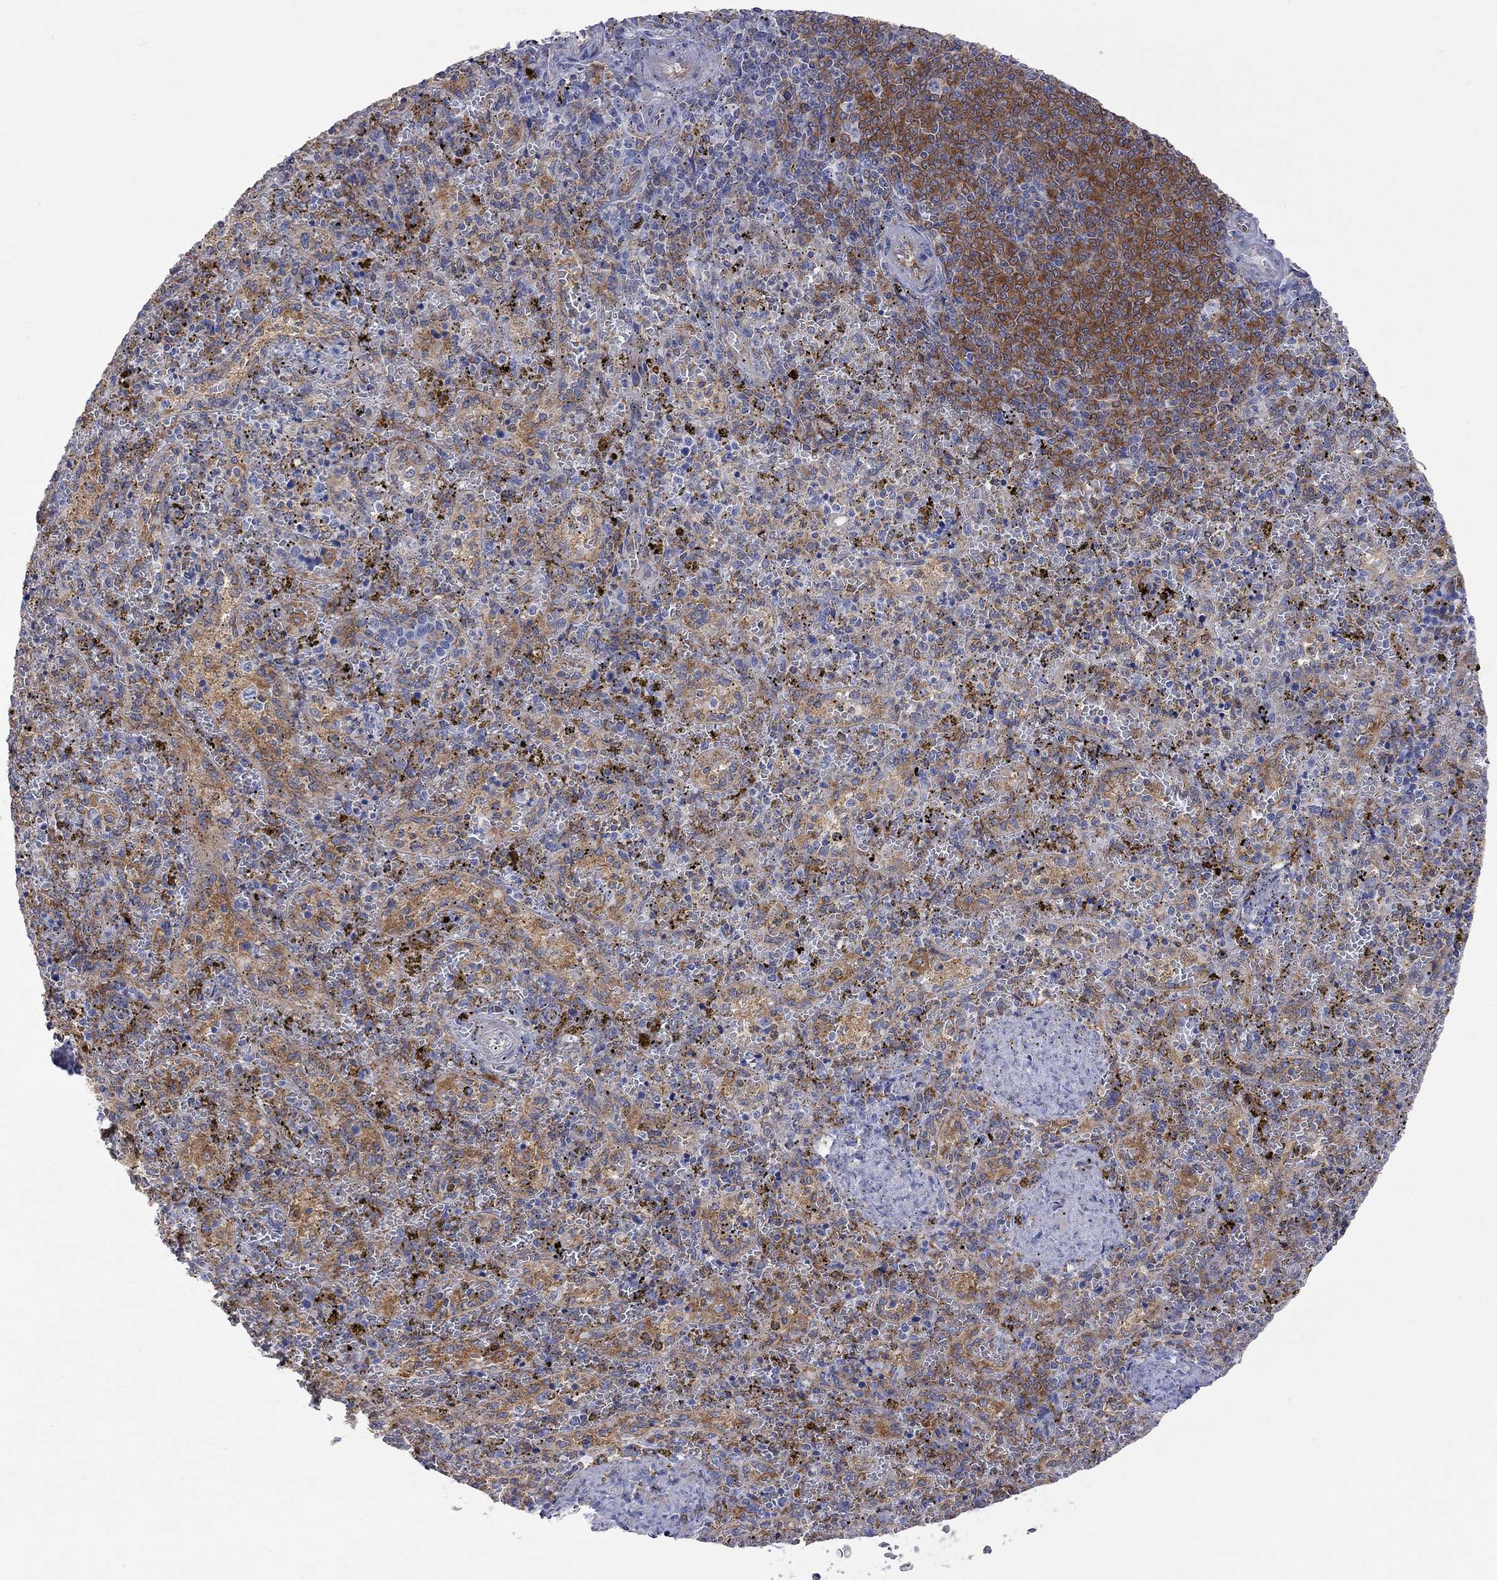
{"staining": {"intensity": "moderate", "quantity": "<25%", "location": "cytoplasmic/membranous"}, "tissue": "spleen", "cell_type": "Cells in red pulp", "image_type": "normal", "snomed": [{"axis": "morphology", "description": "Normal tissue, NOS"}, {"axis": "topography", "description": "Spleen"}], "caption": "The micrograph shows a brown stain indicating the presence of a protein in the cytoplasmic/membranous of cells in red pulp in spleen. Nuclei are stained in blue.", "gene": "ABI3", "patient": {"sex": "female", "age": 50}}